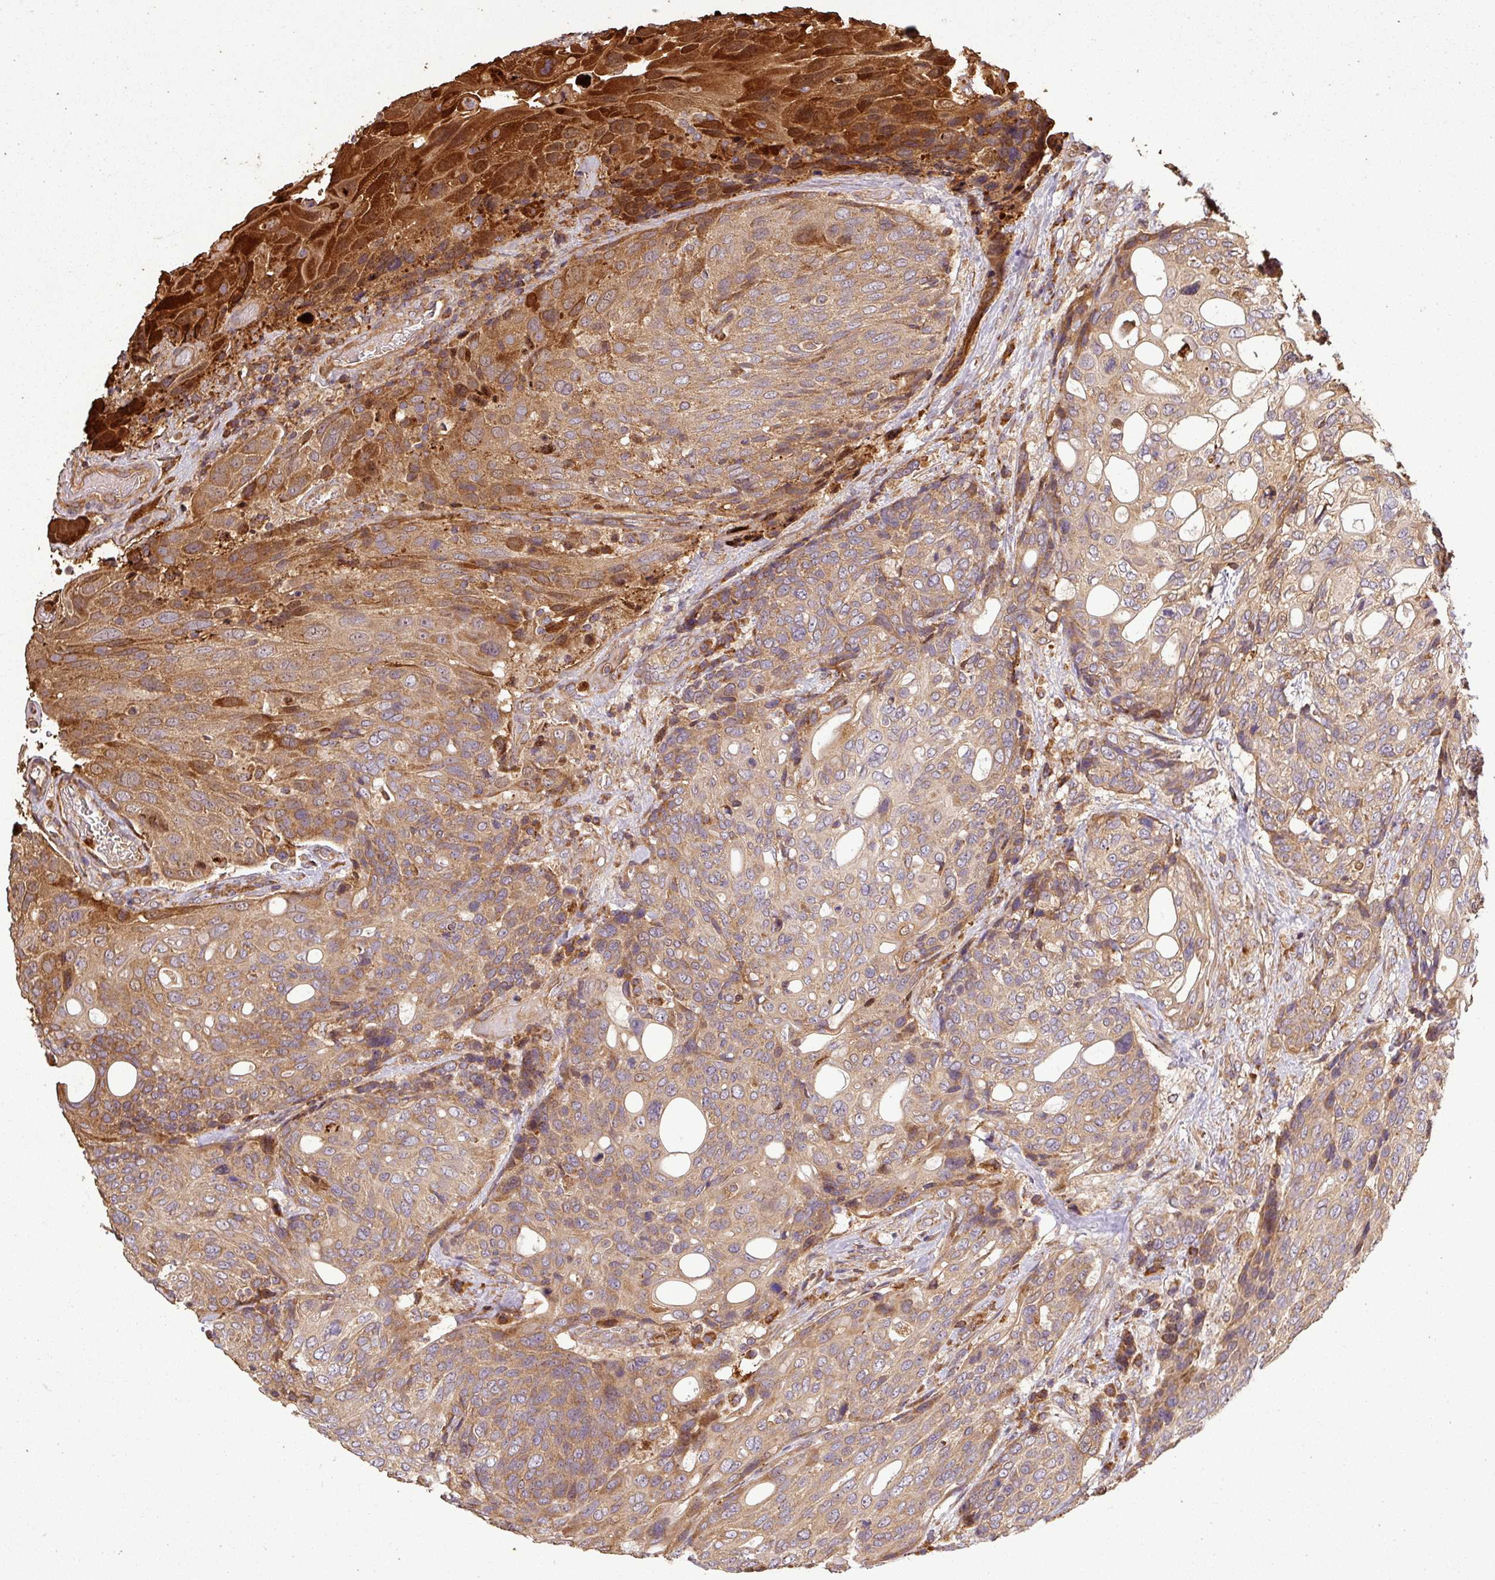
{"staining": {"intensity": "moderate", "quantity": ">75%", "location": "cytoplasmic/membranous"}, "tissue": "urothelial cancer", "cell_type": "Tumor cells", "image_type": "cancer", "snomed": [{"axis": "morphology", "description": "Urothelial carcinoma, High grade"}, {"axis": "topography", "description": "Urinary bladder"}], "caption": "Immunohistochemical staining of high-grade urothelial carcinoma reveals medium levels of moderate cytoplasmic/membranous protein expression in approximately >75% of tumor cells. (DAB (3,3'-diaminobenzidine) IHC, brown staining for protein, blue staining for nuclei).", "gene": "PLEKHM1", "patient": {"sex": "female", "age": 70}}